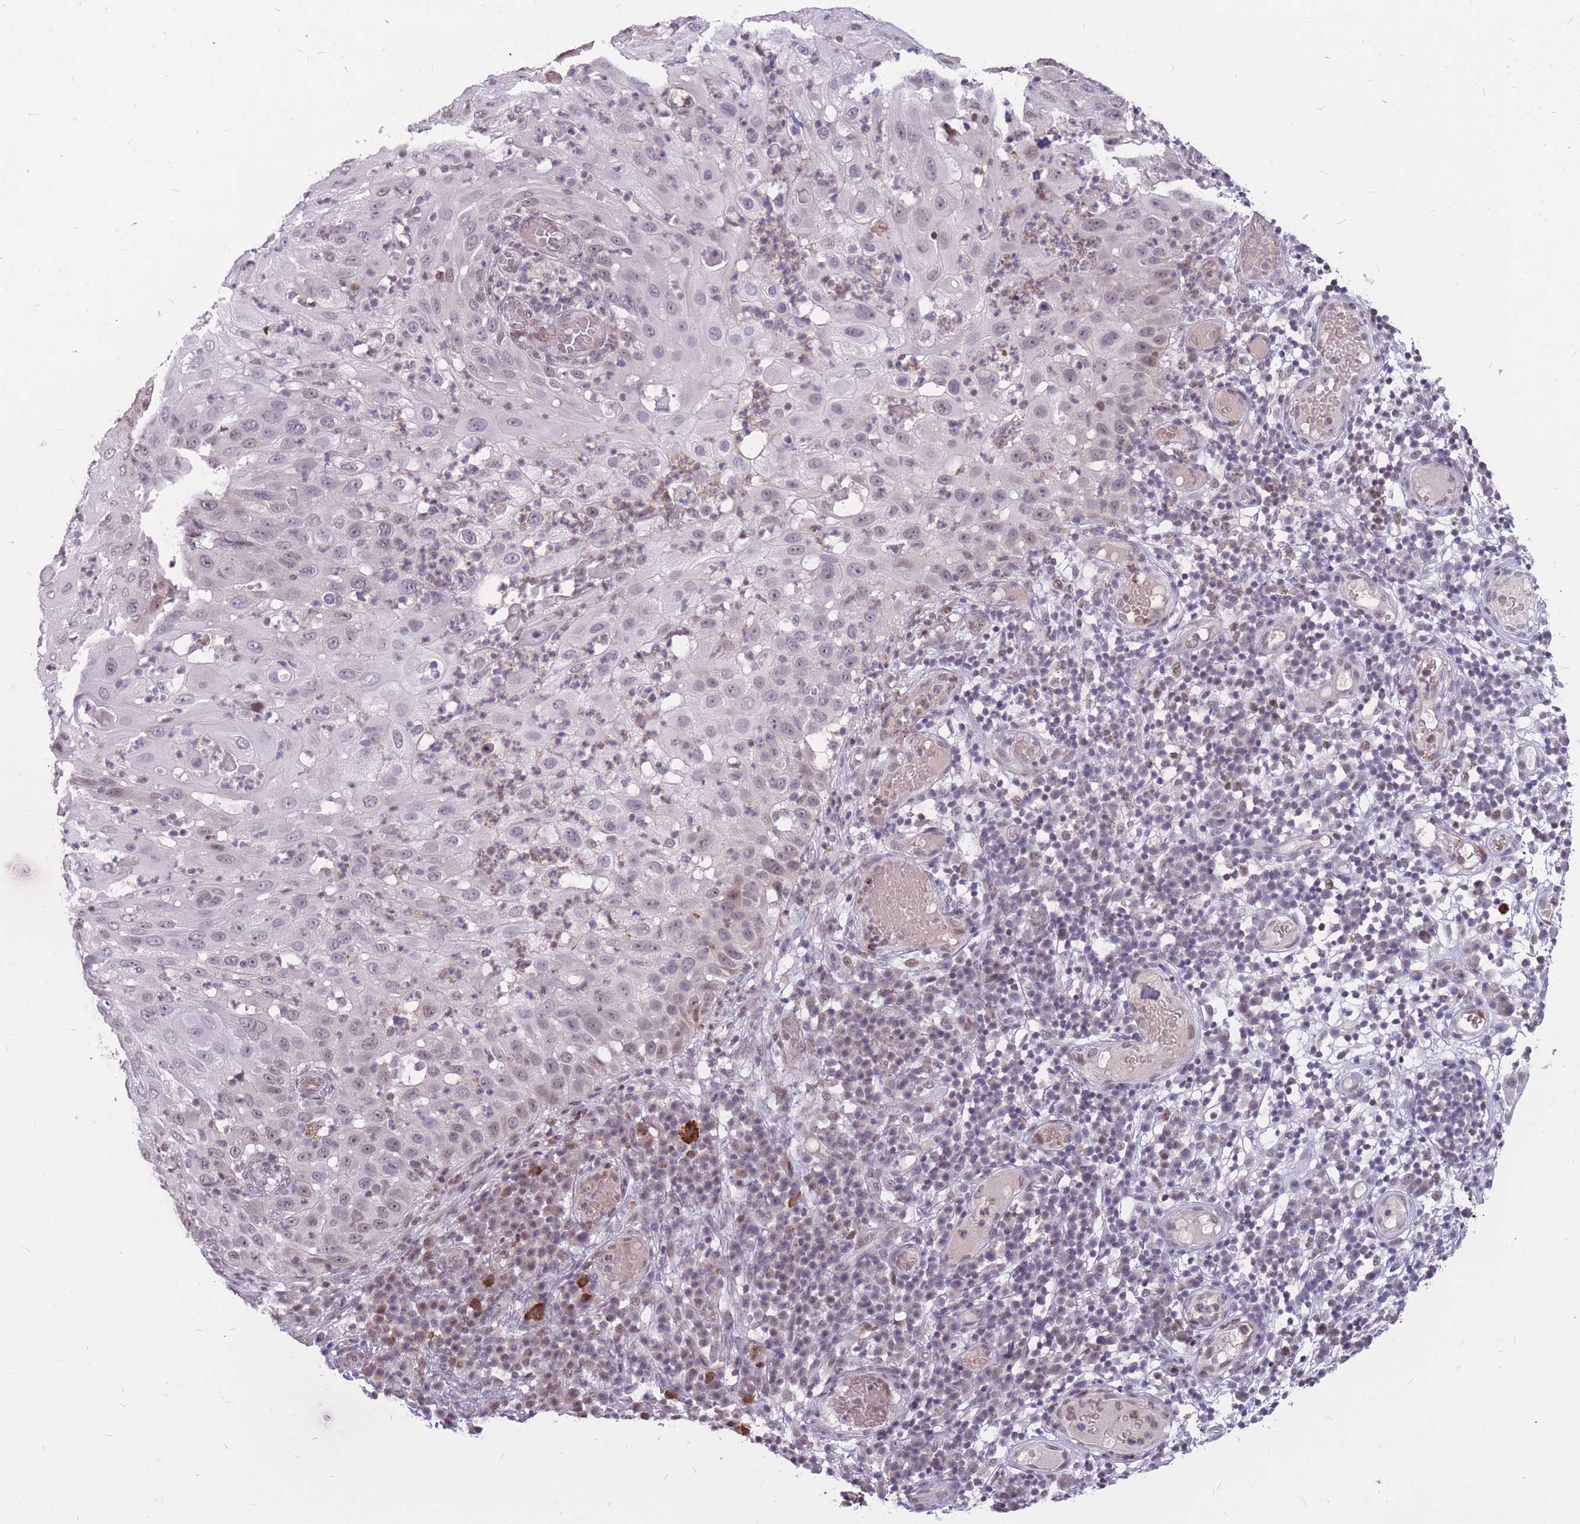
{"staining": {"intensity": "negative", "quantity": "none", "location": "none"}, "tissue": "skin cancer", "cell_type": "Tumor cells", "image_type": "cancer", "snomed": [{"axis": "morphology", "description": "Squamous cell carcinoma, NOS"}, {"axis": "topography", "description": "Skin"}], "caption": "An immunohistochemistry photomicrograph of skin squamous cell carcinoma is shown. There is no staining in tumor cells of skin squamous cell carcinoma. The staining was performed using DAB to visualize the protein expression in brown, while the nuclei were stained in blue with hematoxylin (Magnification: 20x).", "gene": "ADD2", "patient": {"sex": "female", "age": 44}}